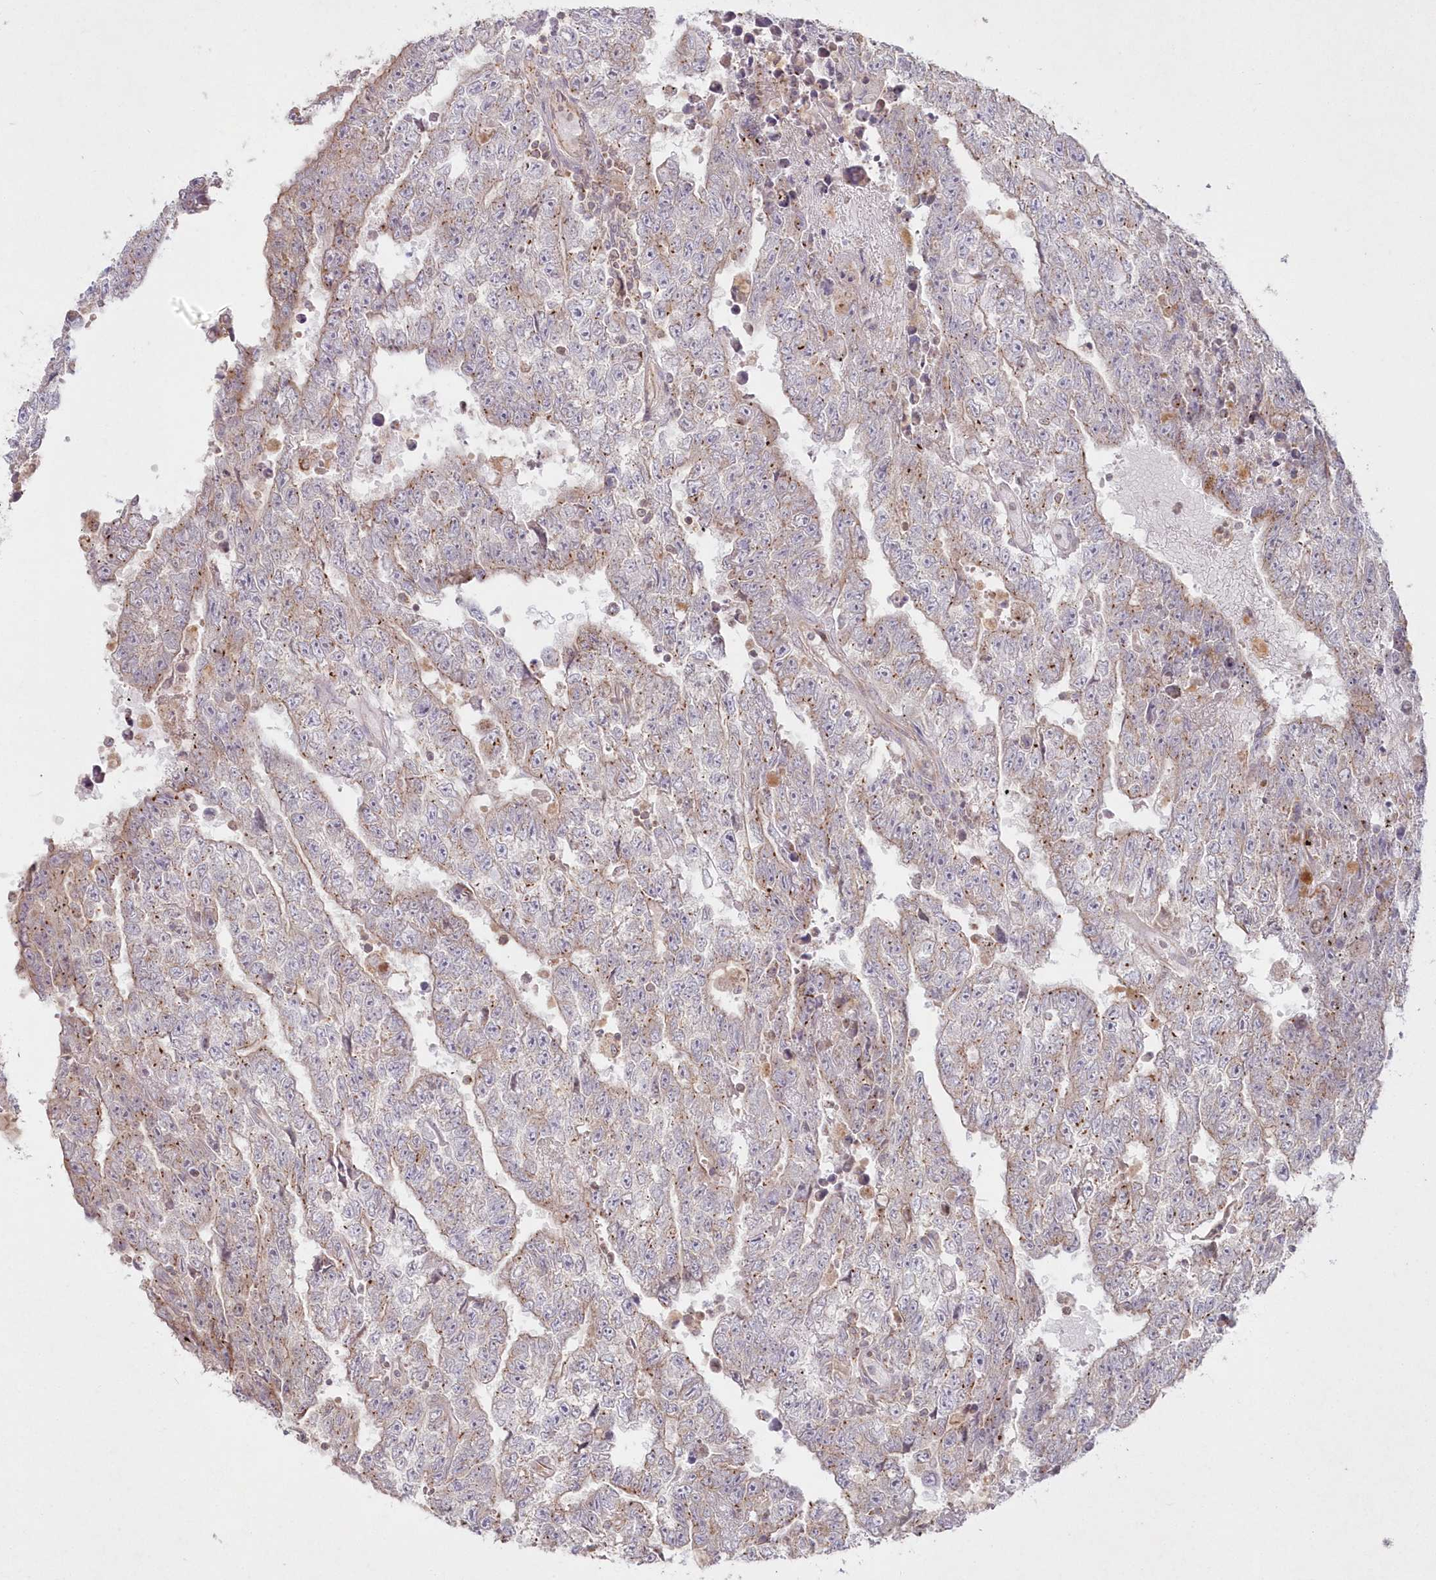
{"staining": {"intensity": "weak", "quantity": "<25%", "location": "cytoplasmic/membranous"}, "tissue": "testis cancer", "cell_type": "Tumor cells", "image_type": "cancer", "snomed": [{"axis": "morphology", "description": "Carcinoma, Embryonal, NOS"}, {"axis": "topography", "description": "Testis"}], "caption": "Immunohistochemistry image of neoplastic tissue: human testis cancer (embryonal carcinoma) stained with DAB (3,3'-diaminobenzidine) exhibits no significant protein expression in tumor cells.", "gene": "ARSB", "patient": {"sex": "male", "age": 25}}